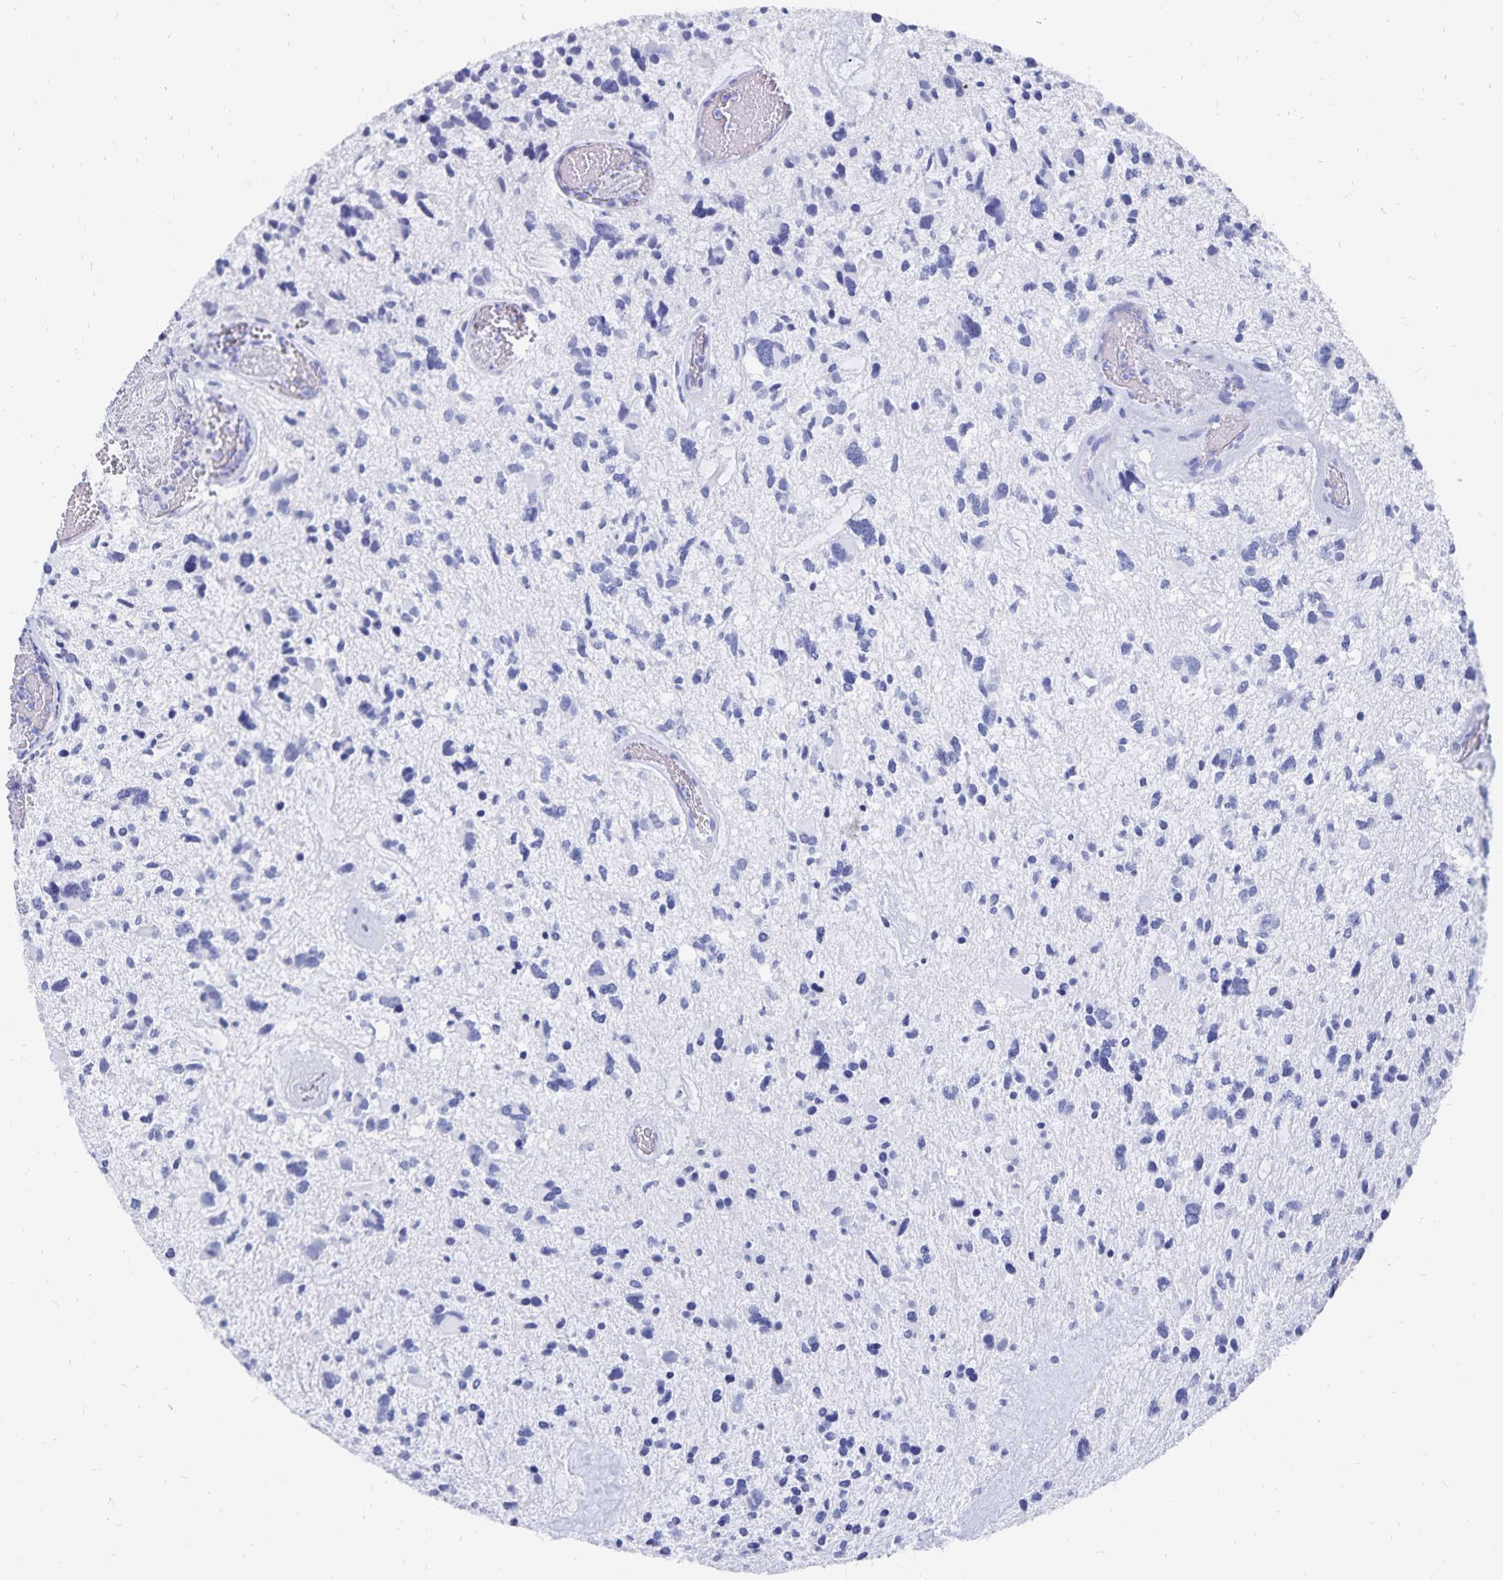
{"staining": {"intensity": "negative", "quantity": "none", "location": "none"}, "tissue": "glioma", "cell_type": "Tumor cells", "image_type": "cancer", "snomed": [{"axis": "morphology", "description": "Glioma, malignant, High grade"}, {"axis": "topography", "description": "Brain"}], "caption": "Immunohistochemical staining of glioma displays no significant positivity in tumor cells.", "gene": "ADH1A", "patient": {"sex": "female", "age": 11}}